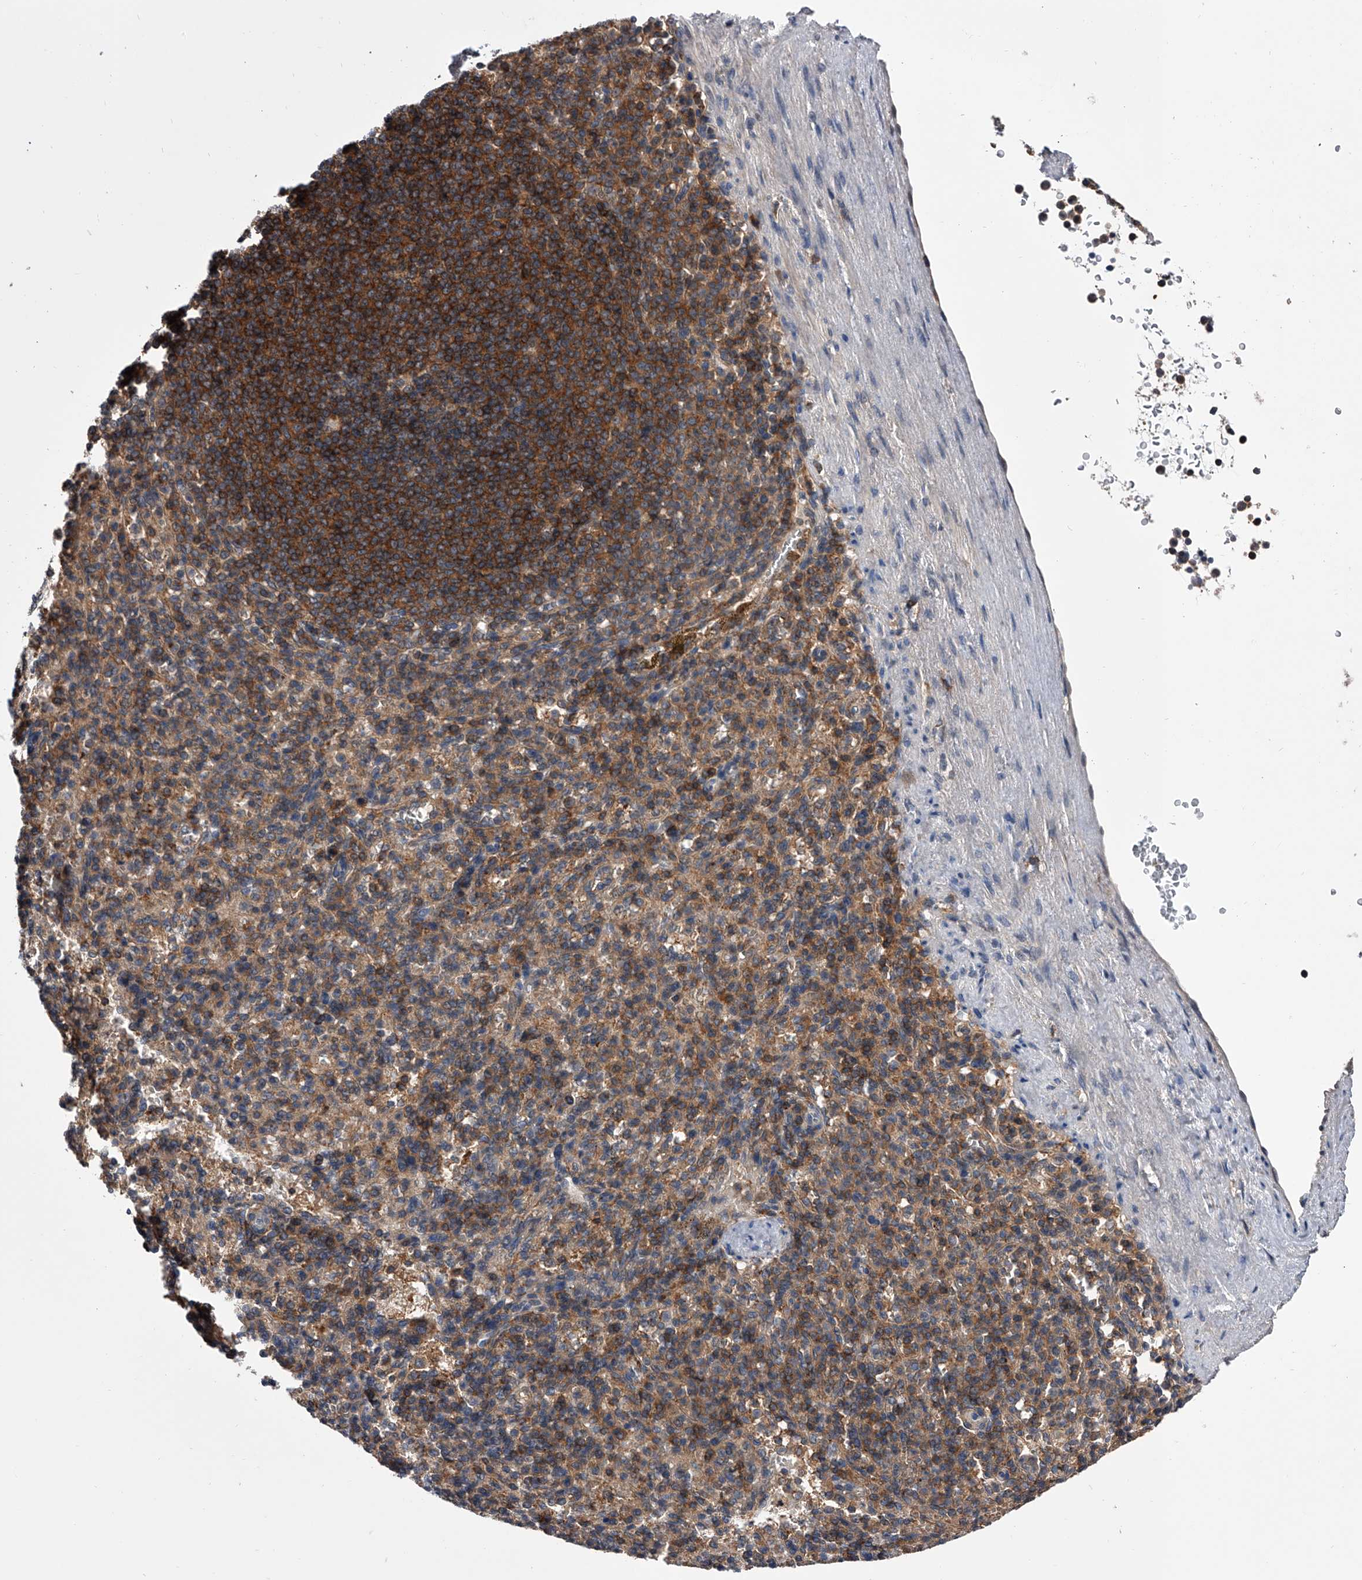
{"staining": {"intensity": "moderate", "quantity": "25%-75%", "location": "cytoplasmic/membranous"}, "tissue": "spleen", "cell_type": "Cells in red pulp", "image_type": "normal", "snomed": [{"axis": "morphology", "description": "Normal tissue, NOS"}, {"axis": "topography", "description": "Spleen"}], "caption": "Protein expression analysis of unremarkable human spleen reveals moderate cytoplasmic/membranous staining in approximately 25%-75% of cells in red pulp. (IHC, brightfield microscopy, high magnification).", "gene": "PAN3", "patient": {"sex": "female", "age": 74}}